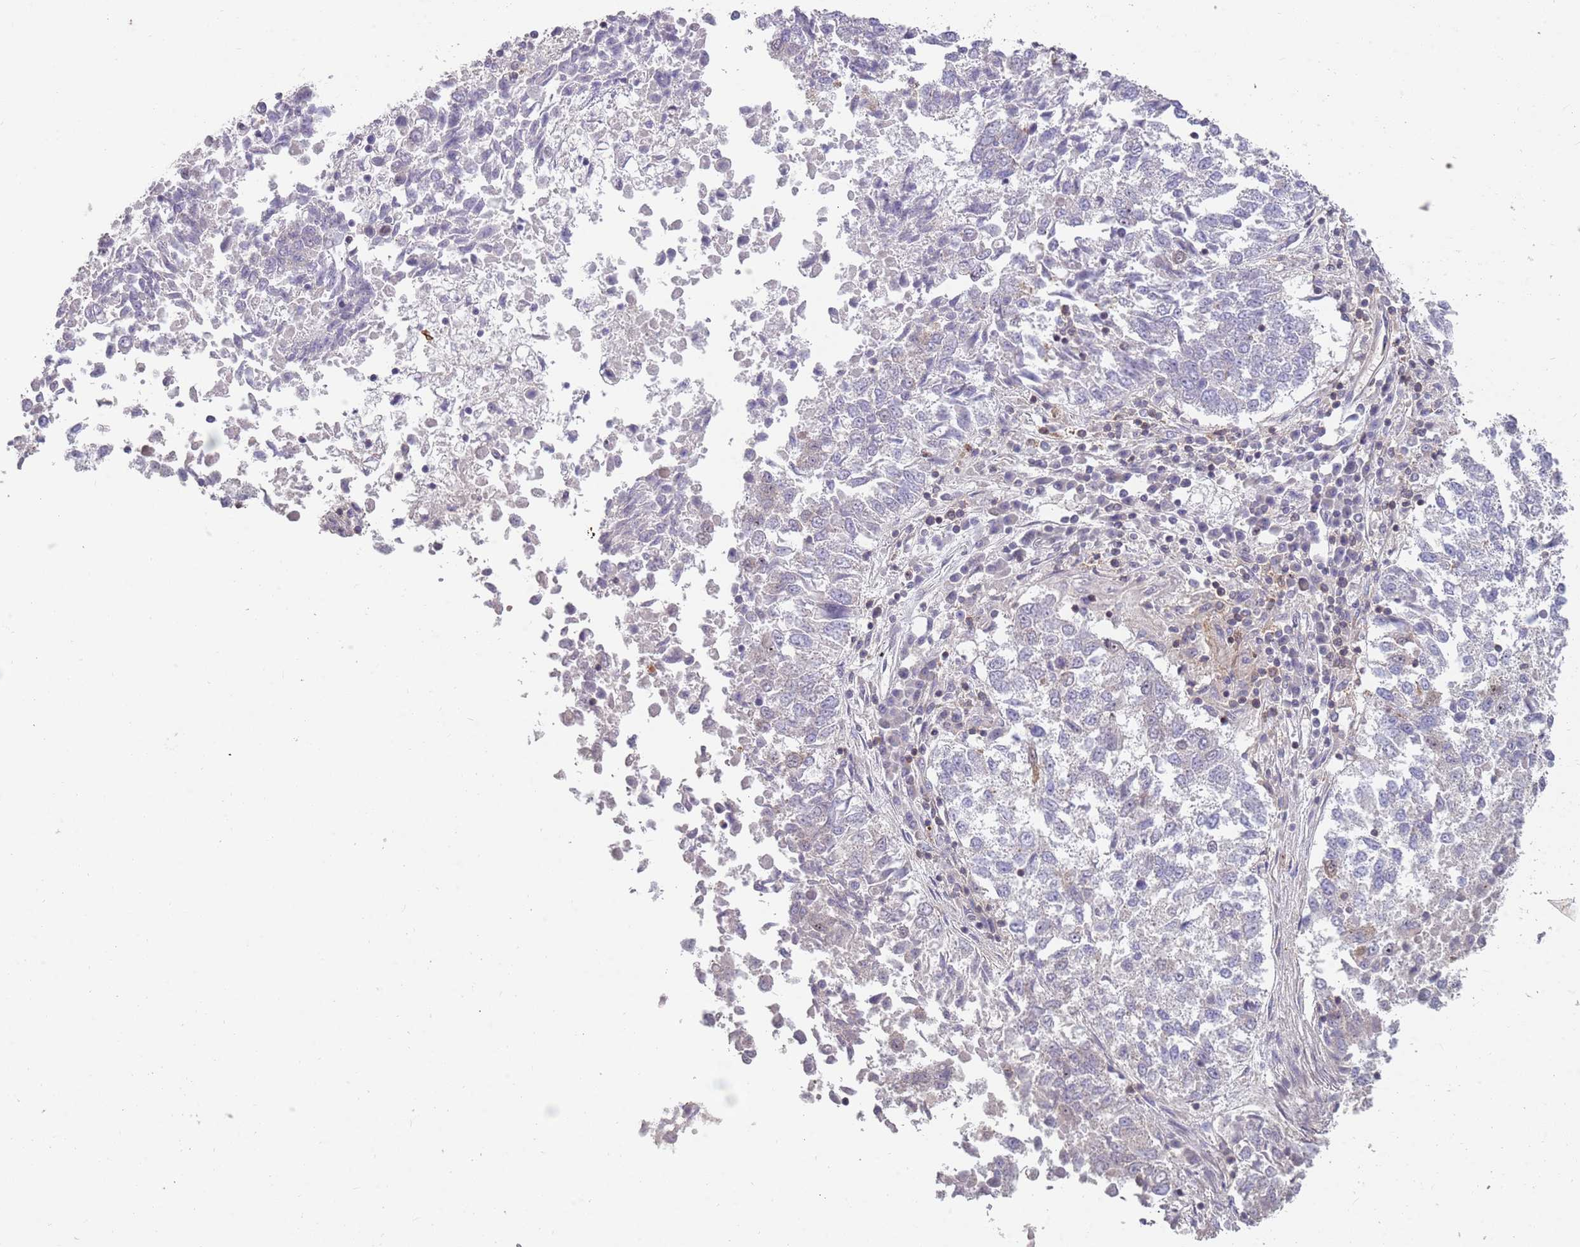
{"staining": {"intensity": "negative", "quantity": "none", "location": "none"}, "tissue": "lung cancer", "cell_type": "Tumor cells", "image_type": "cancer", "snomed": [{"axis": "morphology", "description": "Squamous cell carcinoma, NOS"}, {"axis": "topography", "description": "Lung"}], "caption": "This micrograph is of lung cancer stained with IHC to label a protein in brown with the nuclei are counter-stained blue. There is no expression in tumor cells. The staining was performed using DAB to visualize the protein expression in brown, while the nuclei were stained in blue with hematoxylin (Magnification: 20x).", "gene": "GGA1", "patient": {"sex": "male", "age": 73}}